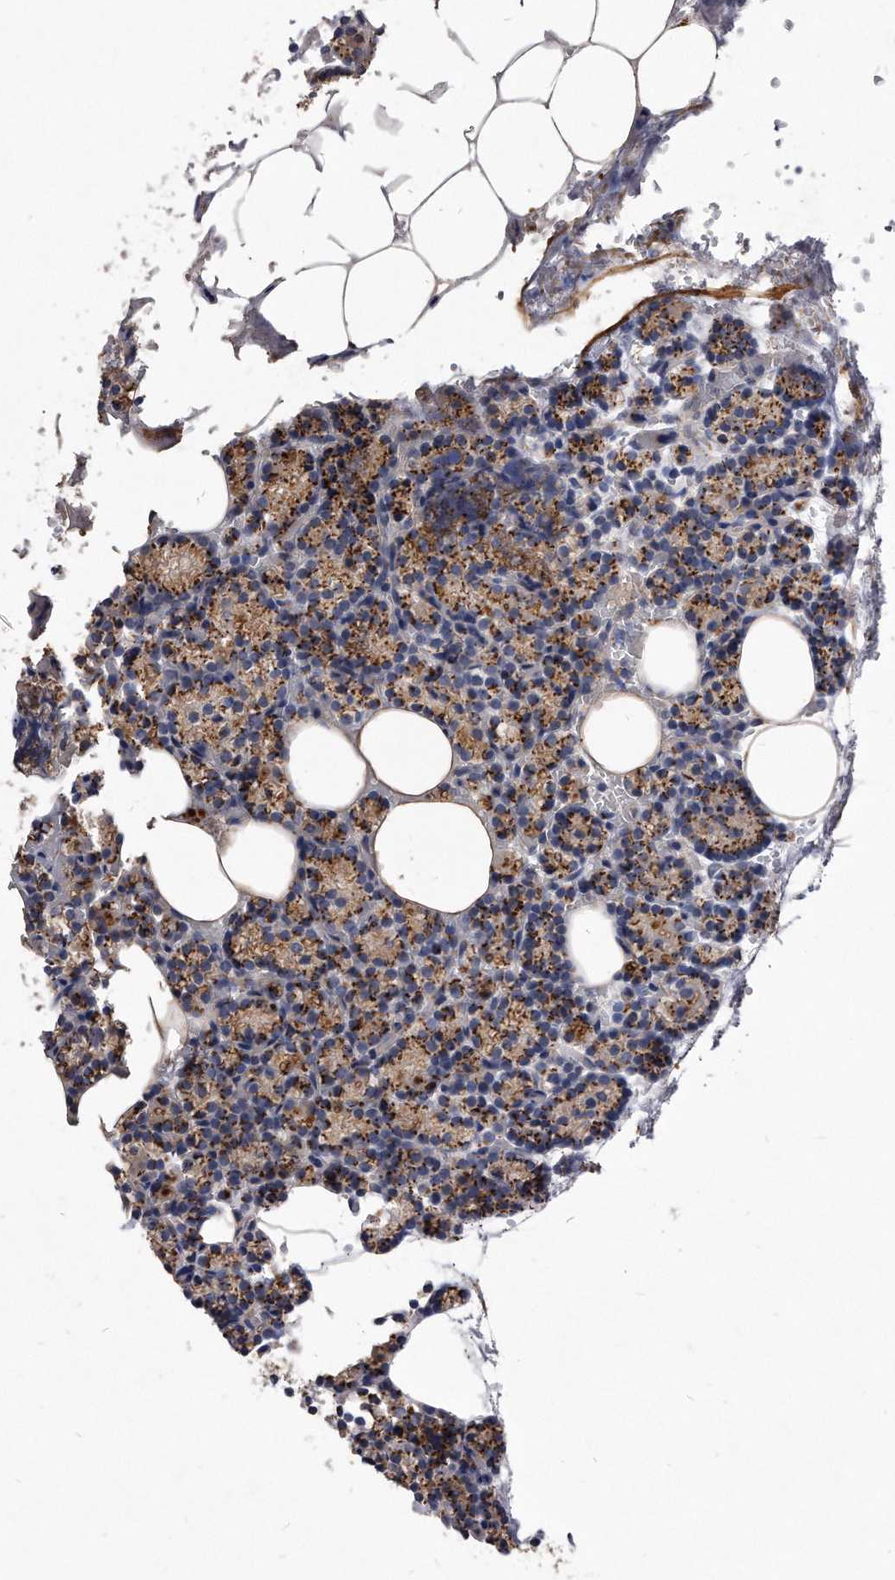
{"staining": {"intensity": "moderate", "quantity": "25%-75%", "location": "cytoplasmic/membranous"}, "tissue": "parathyroid gland", "cell_type": "Glandular cells", "image_type": "normal", "snomed": [{"axis": "morphology", "description": "Normal tissue, NOS"}, {"axis": "topography", "description": "Parathyroid gland"}], "caption": "Moderate cytoplasmic/membranous protein expression is present in about 25%-75% of glandular cells in parathyroid gland.", "gene": "MGAT4A", "patient": {"sex": "female", "age": 78}}